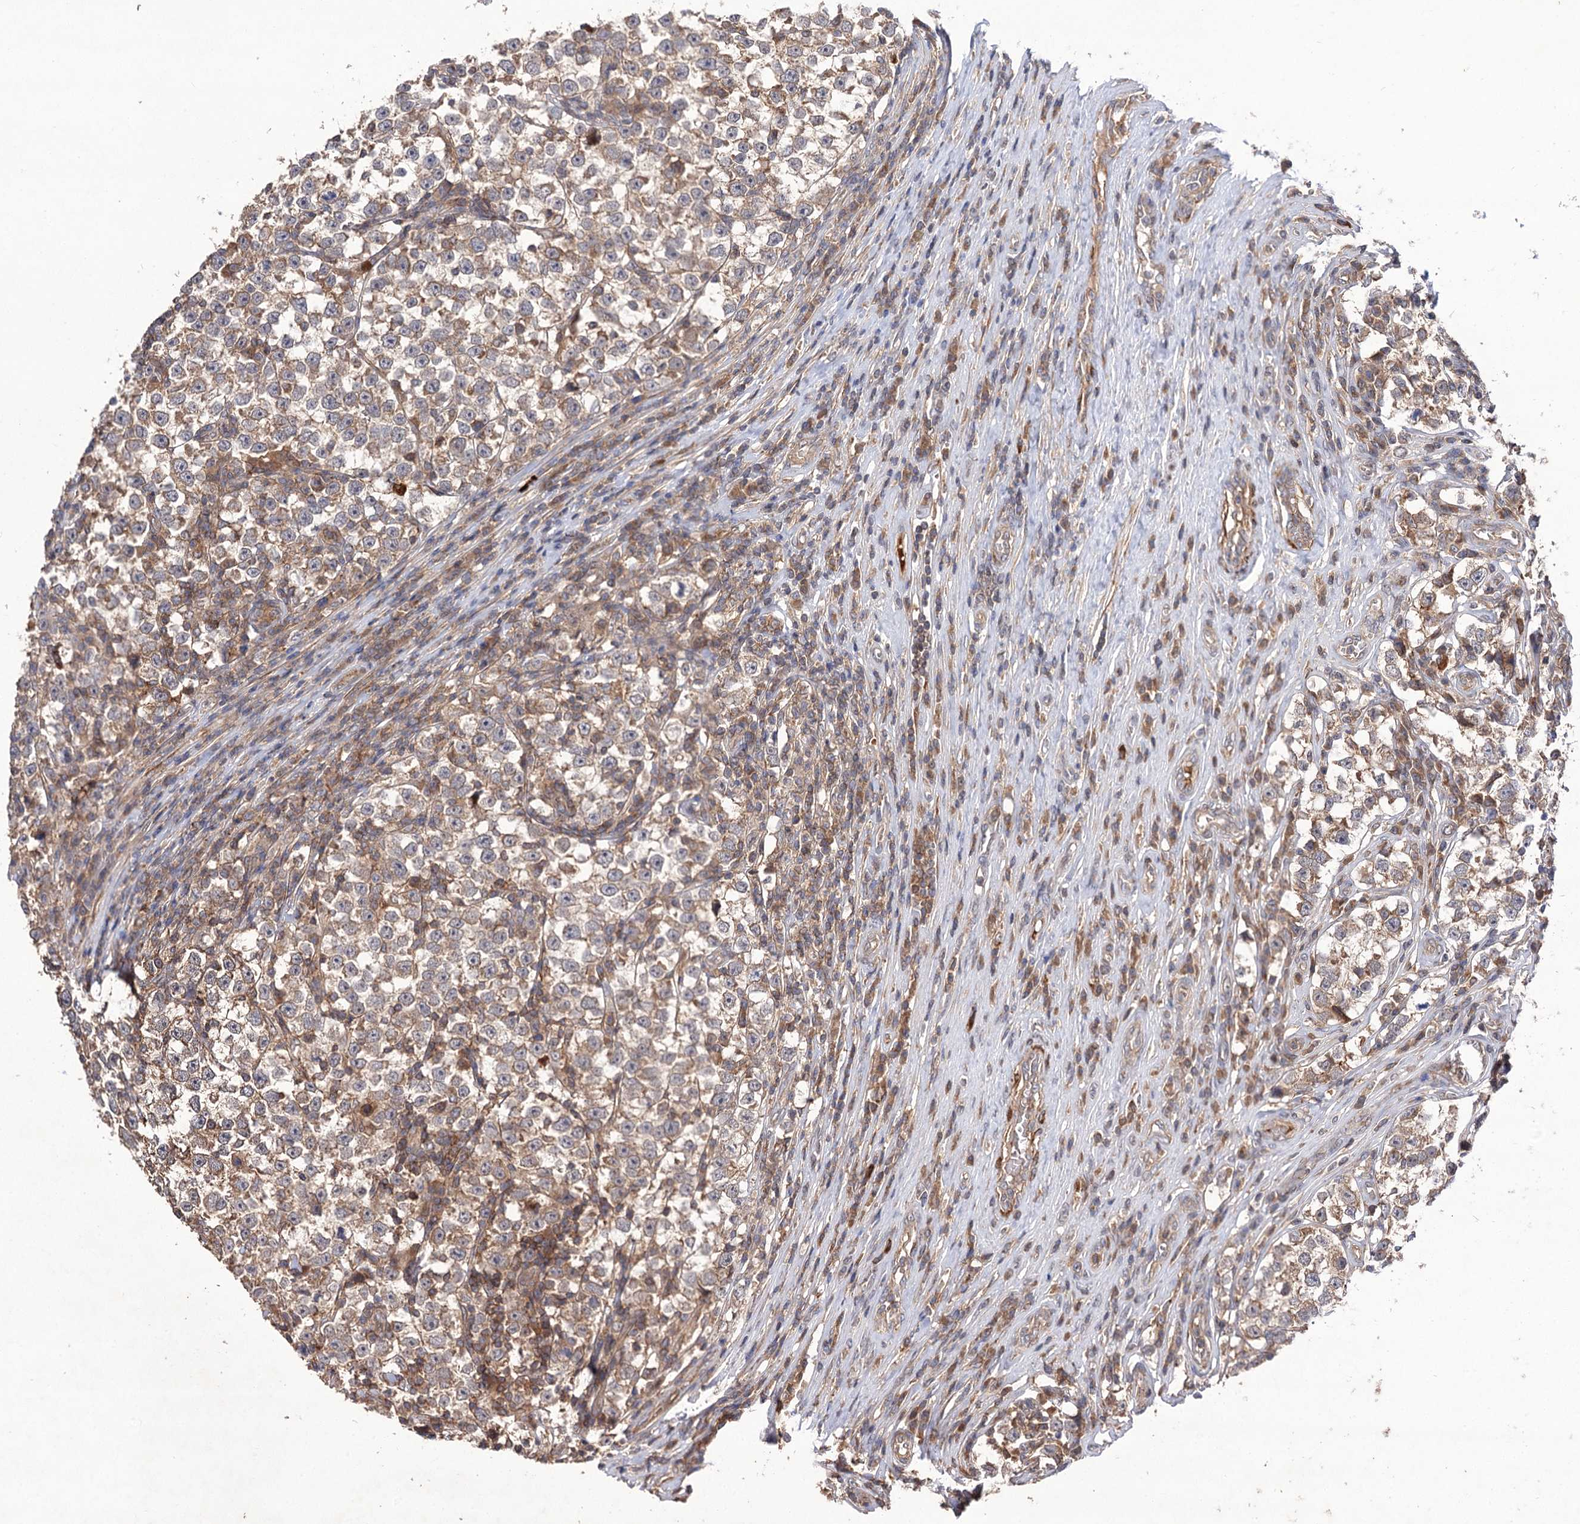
{"staining": {"intensity": "weak", "quantity": ">75%", "location": "cytoplasmic/membranous"}, "tissue": "testis cancer", "cell_type": "Tumor cells", "image_type": "cancer", "snomed": [{"axis": "morphology", "description": "Normal tissue, NOS"}, {"axis": "morphology", "description": "Seminoma, NOS"}, {"axis": "topography", "description": "Testis"}], "caption": "Testis seminoma tissue reveals weak cytoplasmic/membranous positivity in approximately >75% of tumor cells", "gene": "FBXW8", "patient": {"sex": "male", "age": 43}}